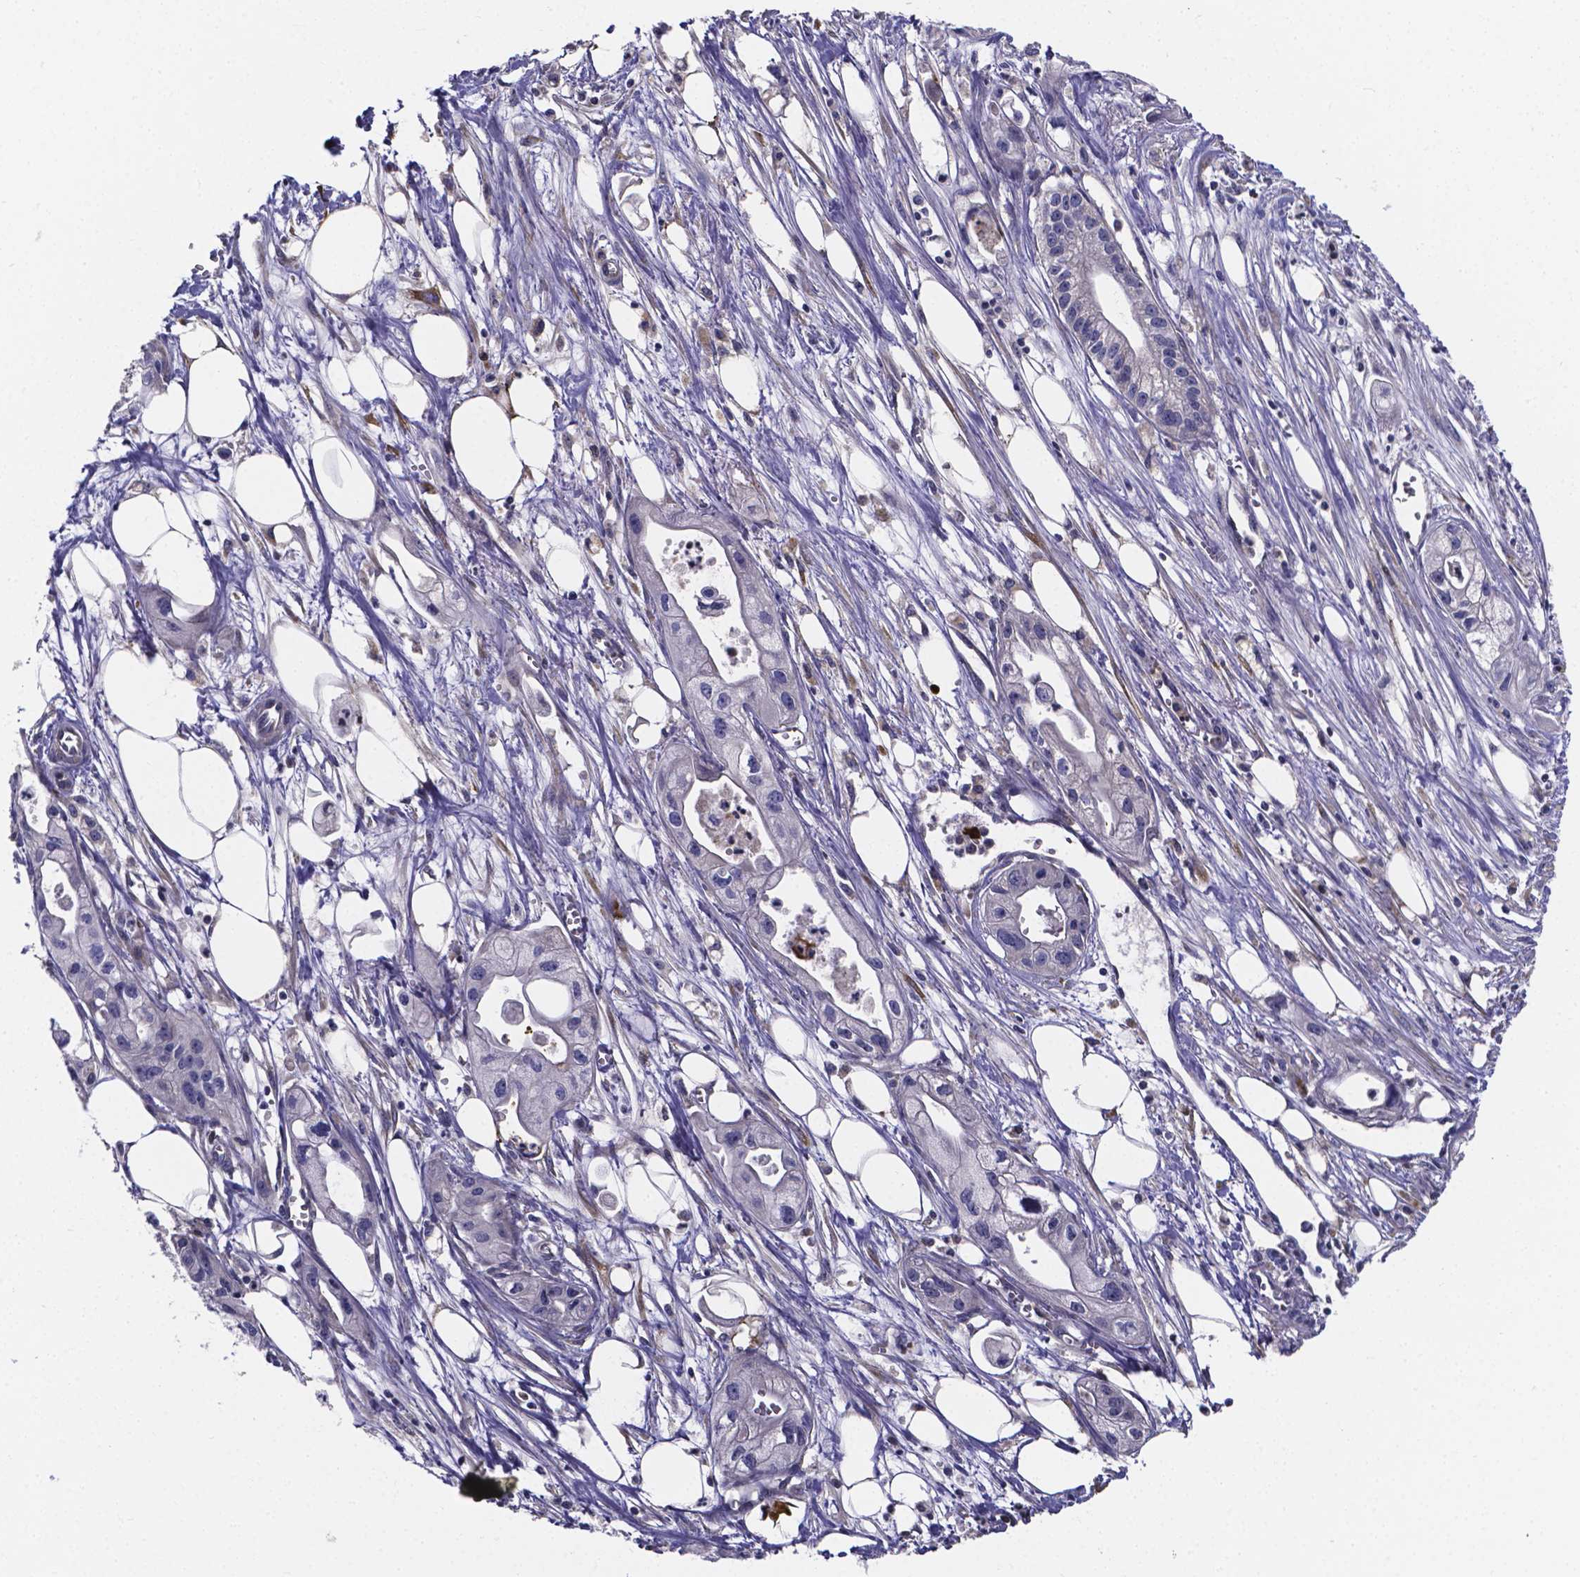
{"staining": {"intensity": "negative", "quantity": "none", "location": "none"}, "tissue": "pancreatic cancer", "cell_type": "Tumor cells", "image_type": "cancer", "snomed": [{"axis": "morphology", "description": "Adenocarcinoma, NOS"}, {"axis": "topography", "description": "Pancreas"}], "caption": "Immunohistochemical staining of human adenocarcinoma (pancreatic) shows no significant staining in tumor cells.", "gene": "SFRP4", "patient": {"sex": "male", "age": 70}}